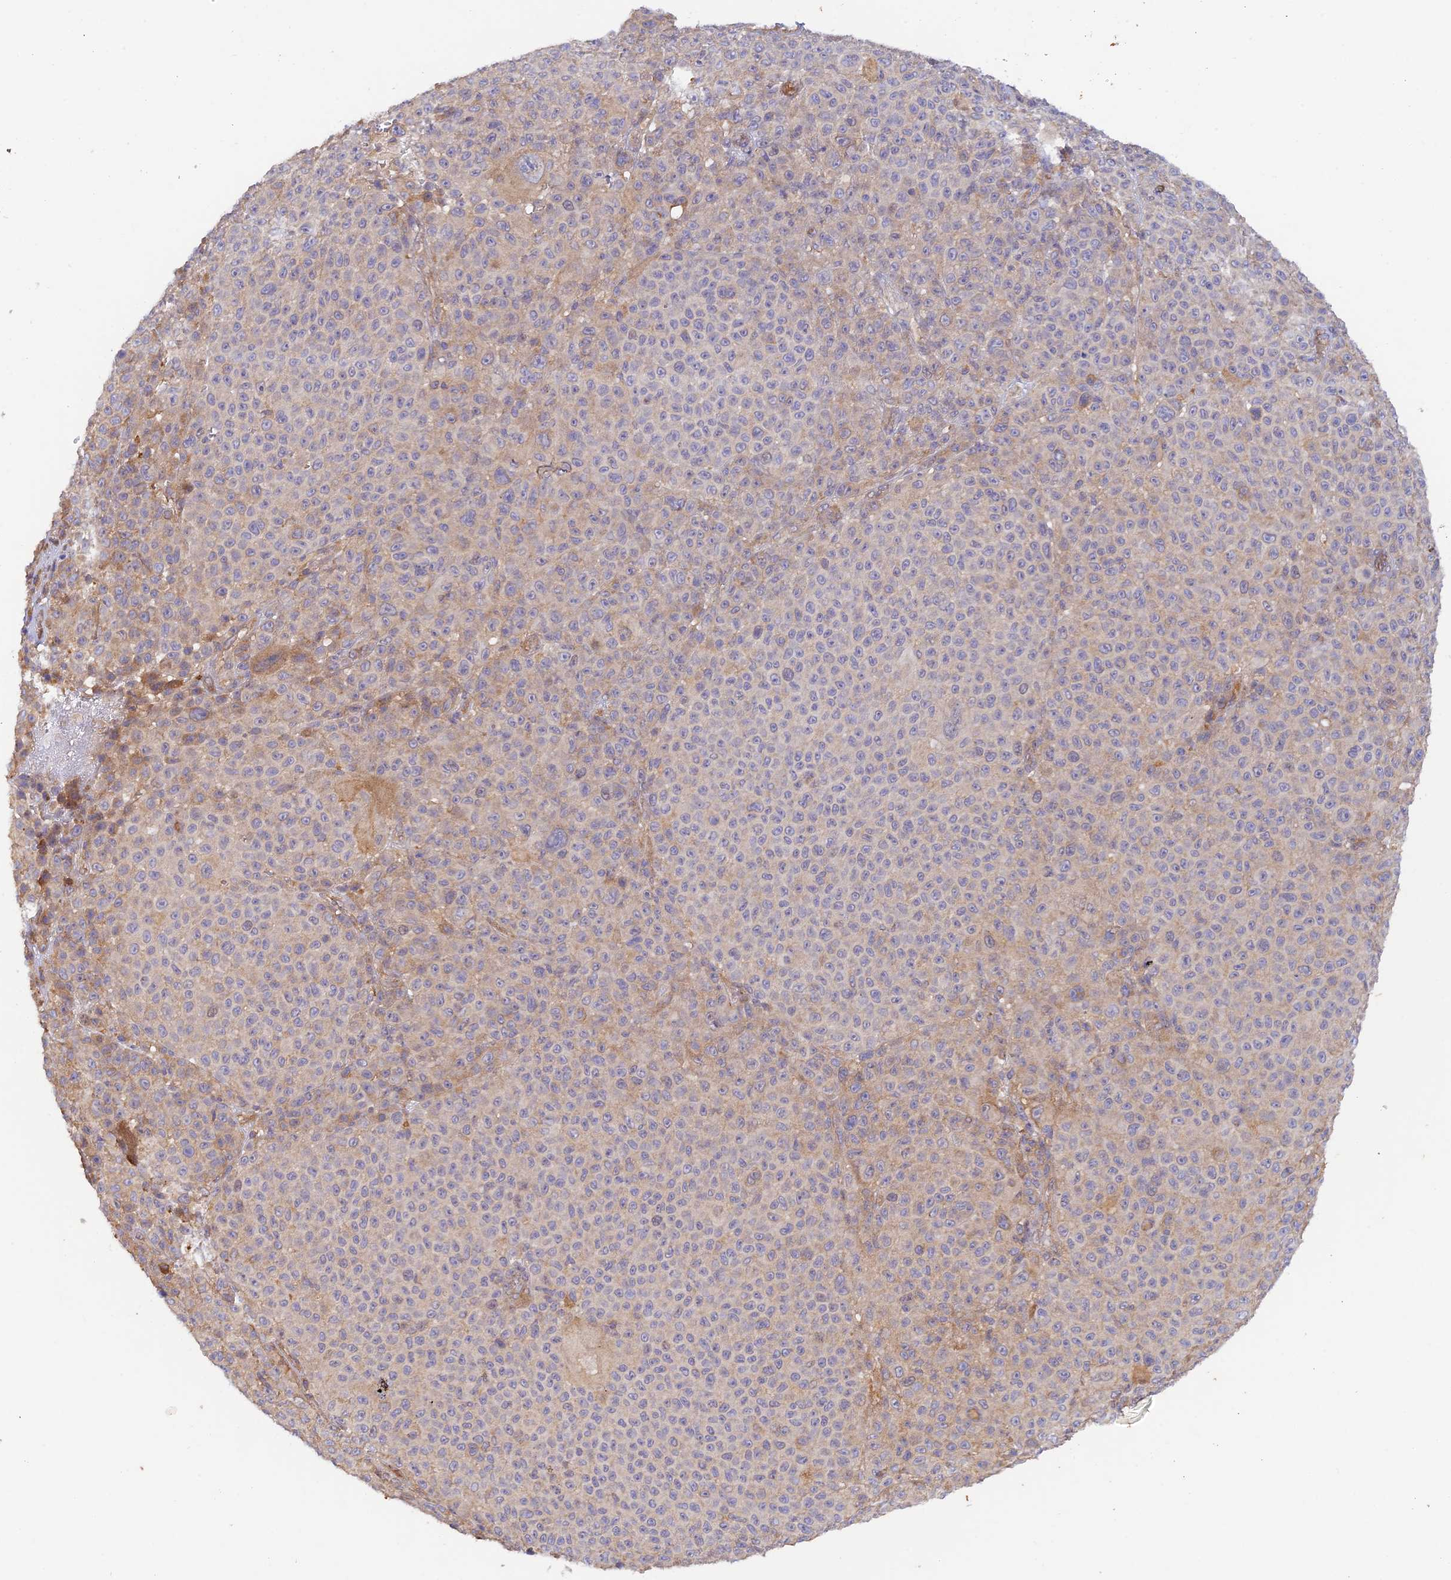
{"staining": {"intensity": "weak", "quantity": "<25%", "location": "cytoplasmic/membranous"}, "tissue": "melanoma", "cell_type": "Tumor cells", "image_type": "cancer", "snomed": [{"axis": "morphology", "description": "Malignant melanoma, NOS"}, {"axis": "topography", "description": "Skin"}], "caption": "Melanoma was stained to show a protein in brown. There is no significant expression in tumor cells. (DAB immunohistochemistry (IHC) visualized using brightfield microscopy, high magnification).", "gene": "MYO9A", "patient": {"sex": "female", "age": 94}}